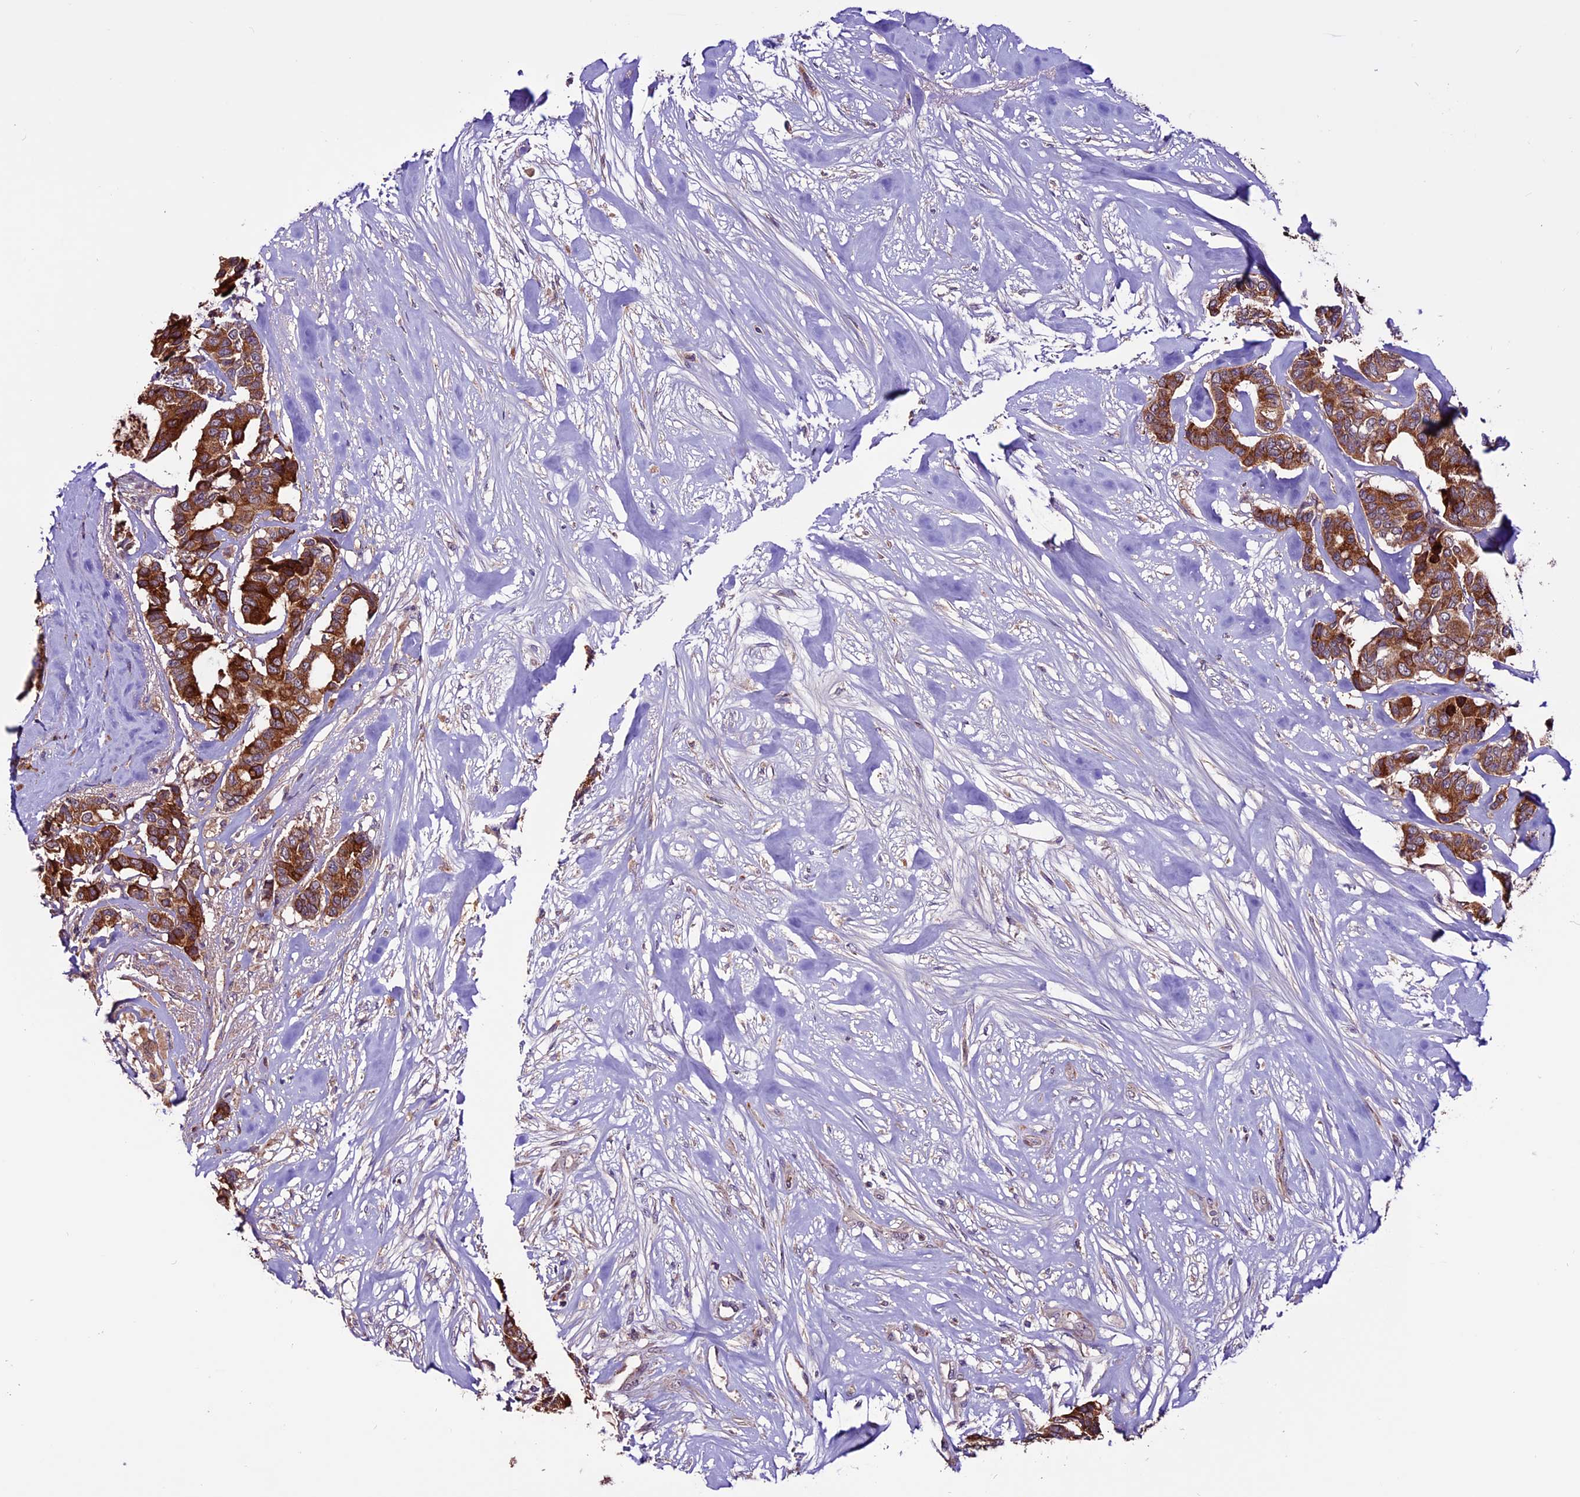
{"staining": {"intensity": "strong", "quantity": ">75%", "location": "cytoplasmic/membranous"}, "tissue": "breast cancer", "cell_type": "Tumor cells", "image_type": "cancer", "snomed": [{"axis": "morphology", "description": "Duct carcinoma"}, {"axis": "topography", "description": "Breast"}], "caption": "Protein staining of breast intraductal carcinoma tissue demonstrates strong cytoplasmic/membranous staining in approximately >75% of tumor cells.", "gene": "RINL", "patient": {"sex": "female", "age": 87}}